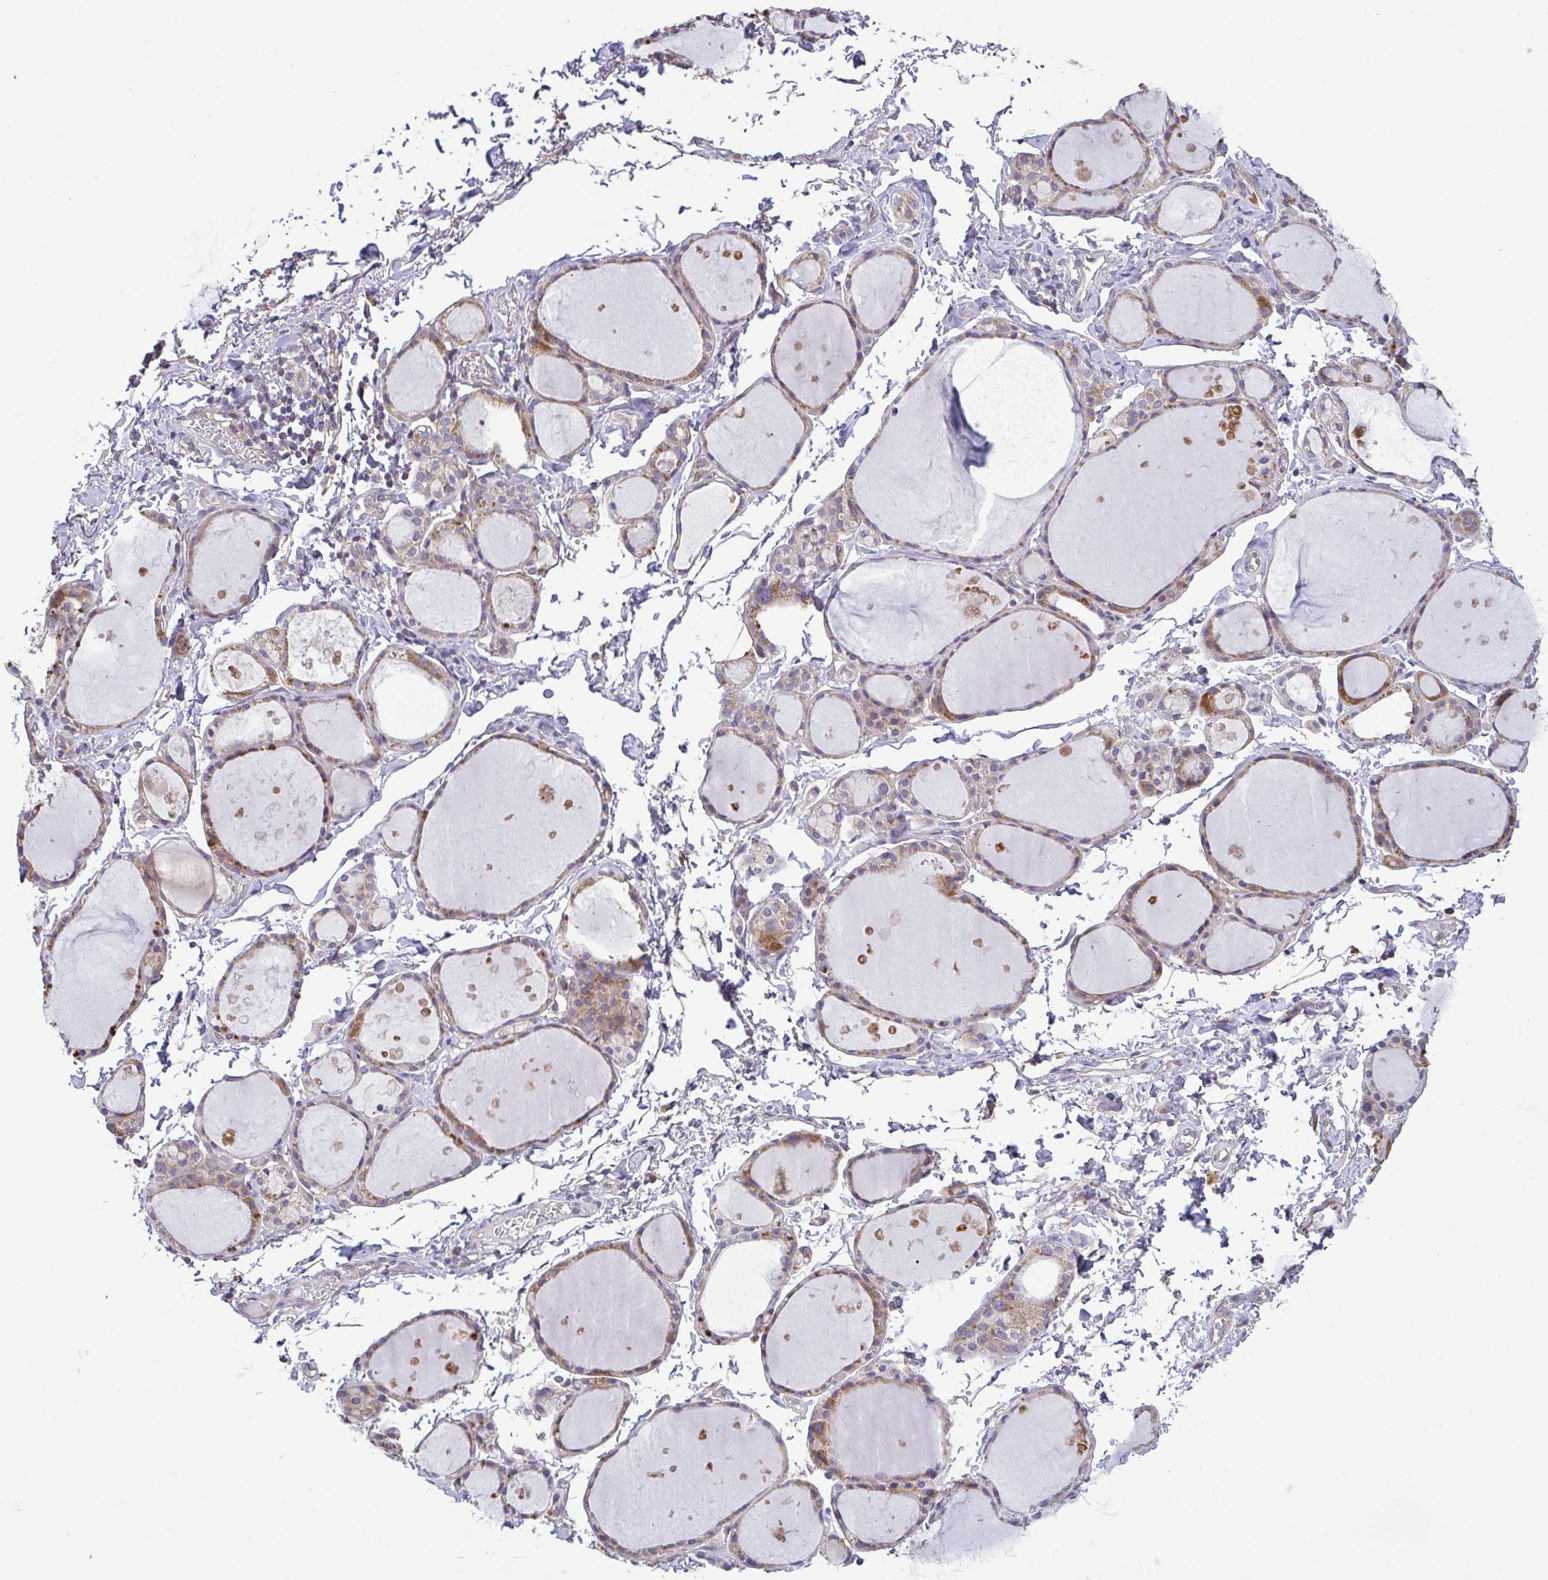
{"staining": {"intensity": "weak", "quantity": "25%-75%", "location": "cytoplasmic/membranous"}, "tissue": "thyroid gland", "cell_type": "Glandular cells", "image_type": "normal", "snomed": [{"axis": "morphology", "description": "Normal tissue, NOS"}, {"axis": "topography", "description": "Thyroid gland"}], "caption": "Immunohistochemical staining of unremarkable thyroid gland reveals 25%-75% levels of weak cytoplasmic/membranous protein positivity in about 25%-75% of glandular cells.", "gene": "LMF2", "patient": {"sex": "male", "age": 68}}